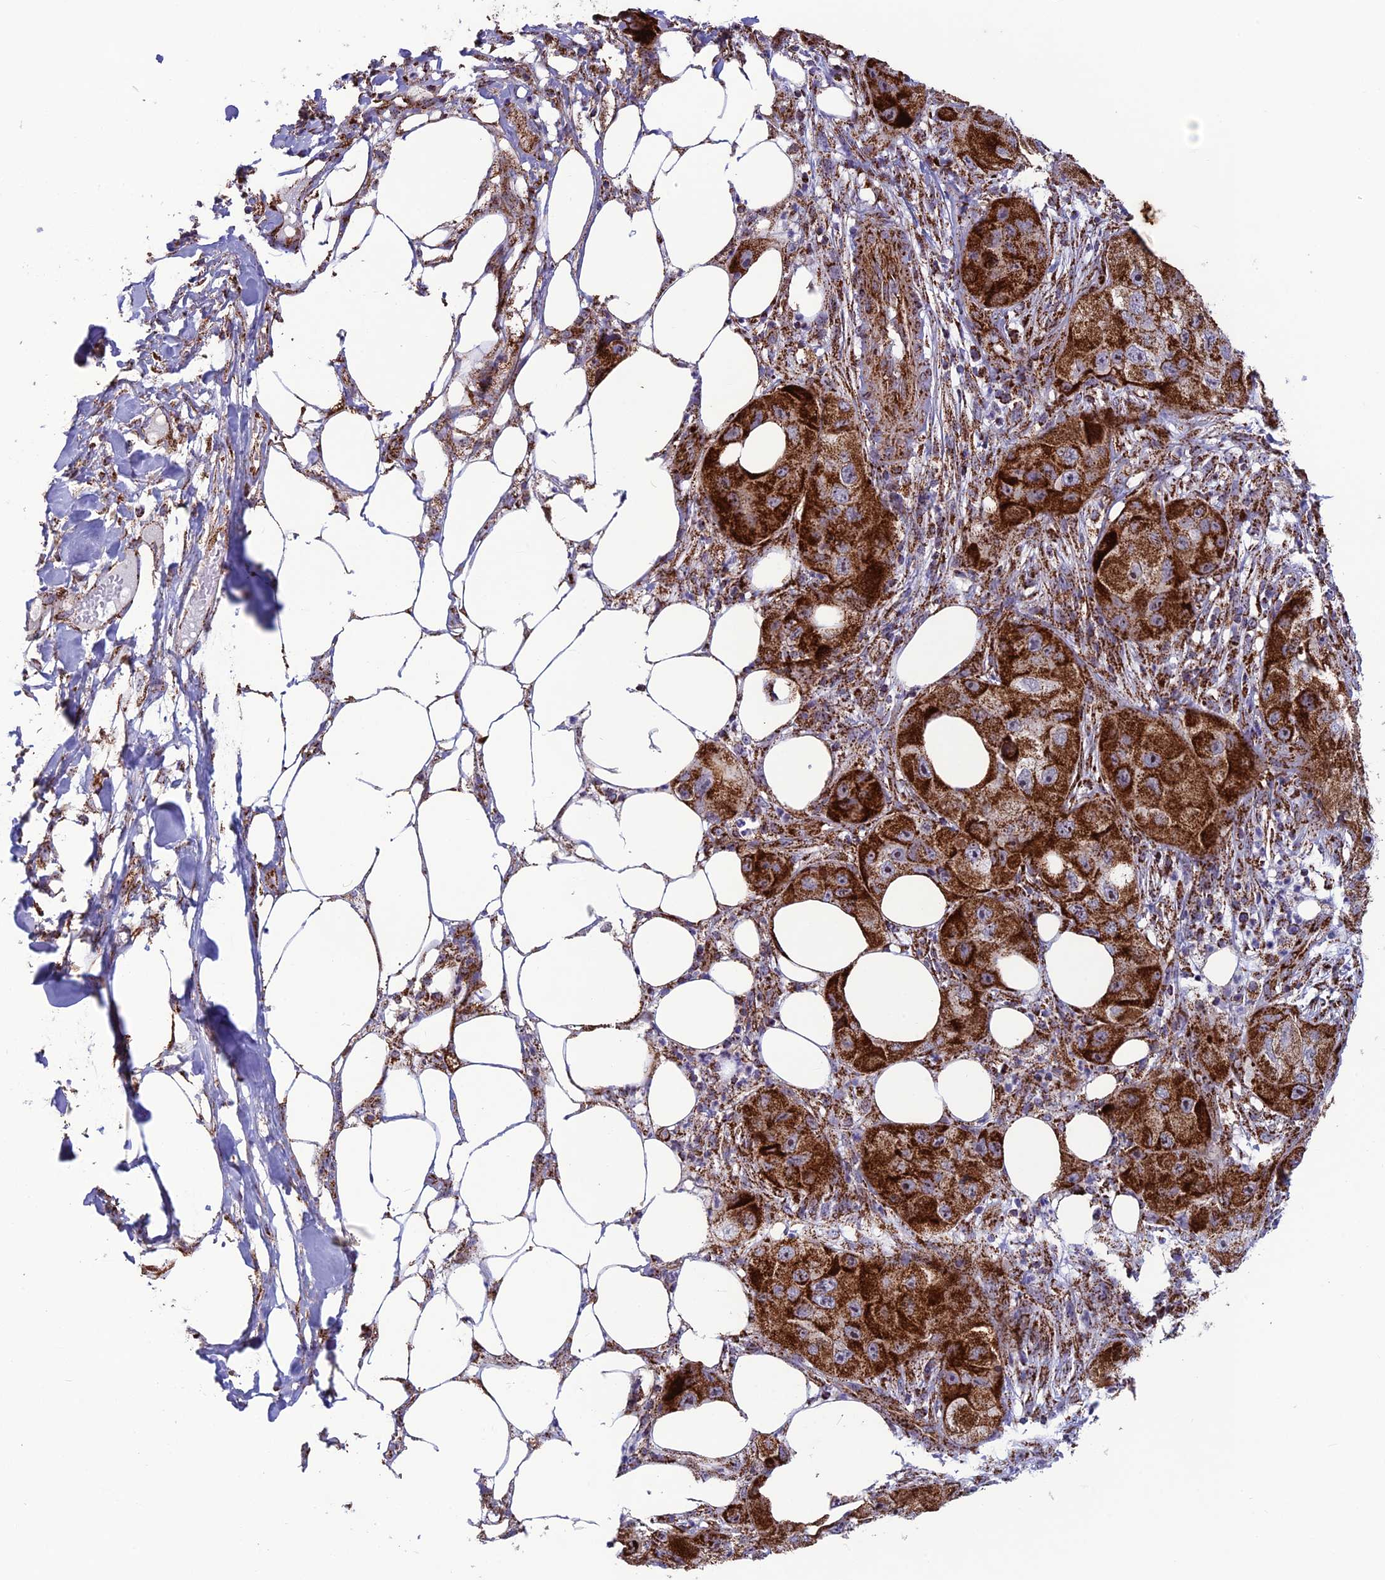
{"staining": {"intensity": "strong", "quantity": ">75%", "location": "cytoplasmic/membranous"}, "tissue": "skin cancer", "cell_type": "Tumor cells", "image_type": "cancer", "snomed": [{"axis": "morphology", "description": "Squamous cell carcinoma, NOS"}, {"axis": "topography", "description": "Skin"}, {"axis": "topography", "description": "Subcutis"}], "caption": "A photomicrograph showing strong cytoplasmic/membranous expression in approximately >75% of tumor cells in skin squamous cell carcinoma, as visualized by brown immunohistochemical staining.", "gene": "MRPS18B", "patient": {"sex": "male", "age": 73}}